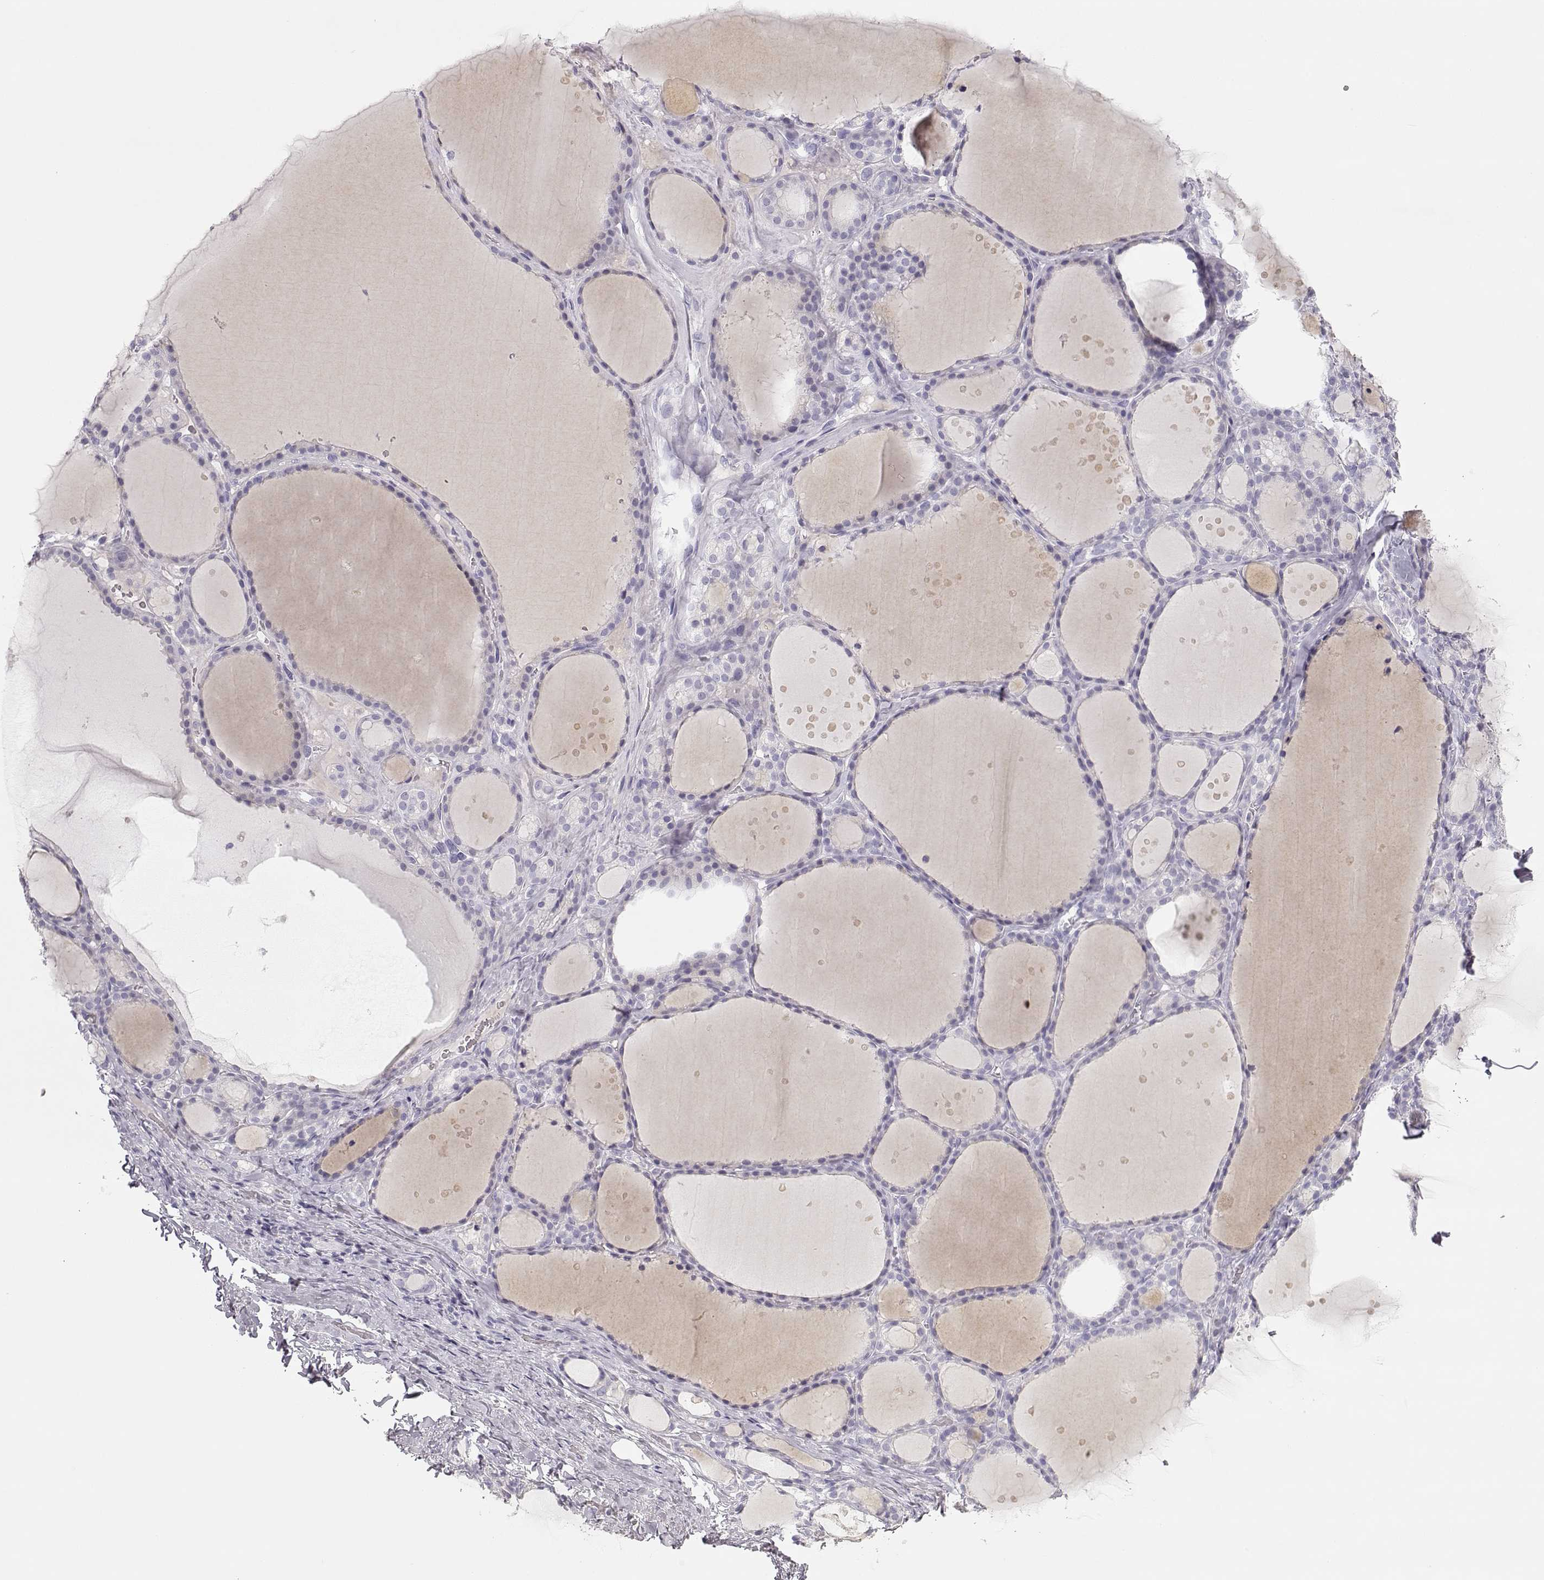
{"staining": {"intensity": "negative", "quantity": "none", "location": "none"}, "tissue": "thyroid gland", "cell_type": "Glandular cells", "image_type": "normal", "snomed": [{"axis": "morphology", "description": "Normal tissue, NOS"}, {"axis": "topography", "description": "Thyroid gland"}], "caption": "Protein analysis of normal thyroid gland exhibits no significant expression in glandular cells. The staining is performed using DAB (3,3'-diaminobenzidine) brown chromogen with nuclei counter-stained in using hematoxylin.", "gene": "LEPR", "patient": {"sex": "male", "age": 68}}